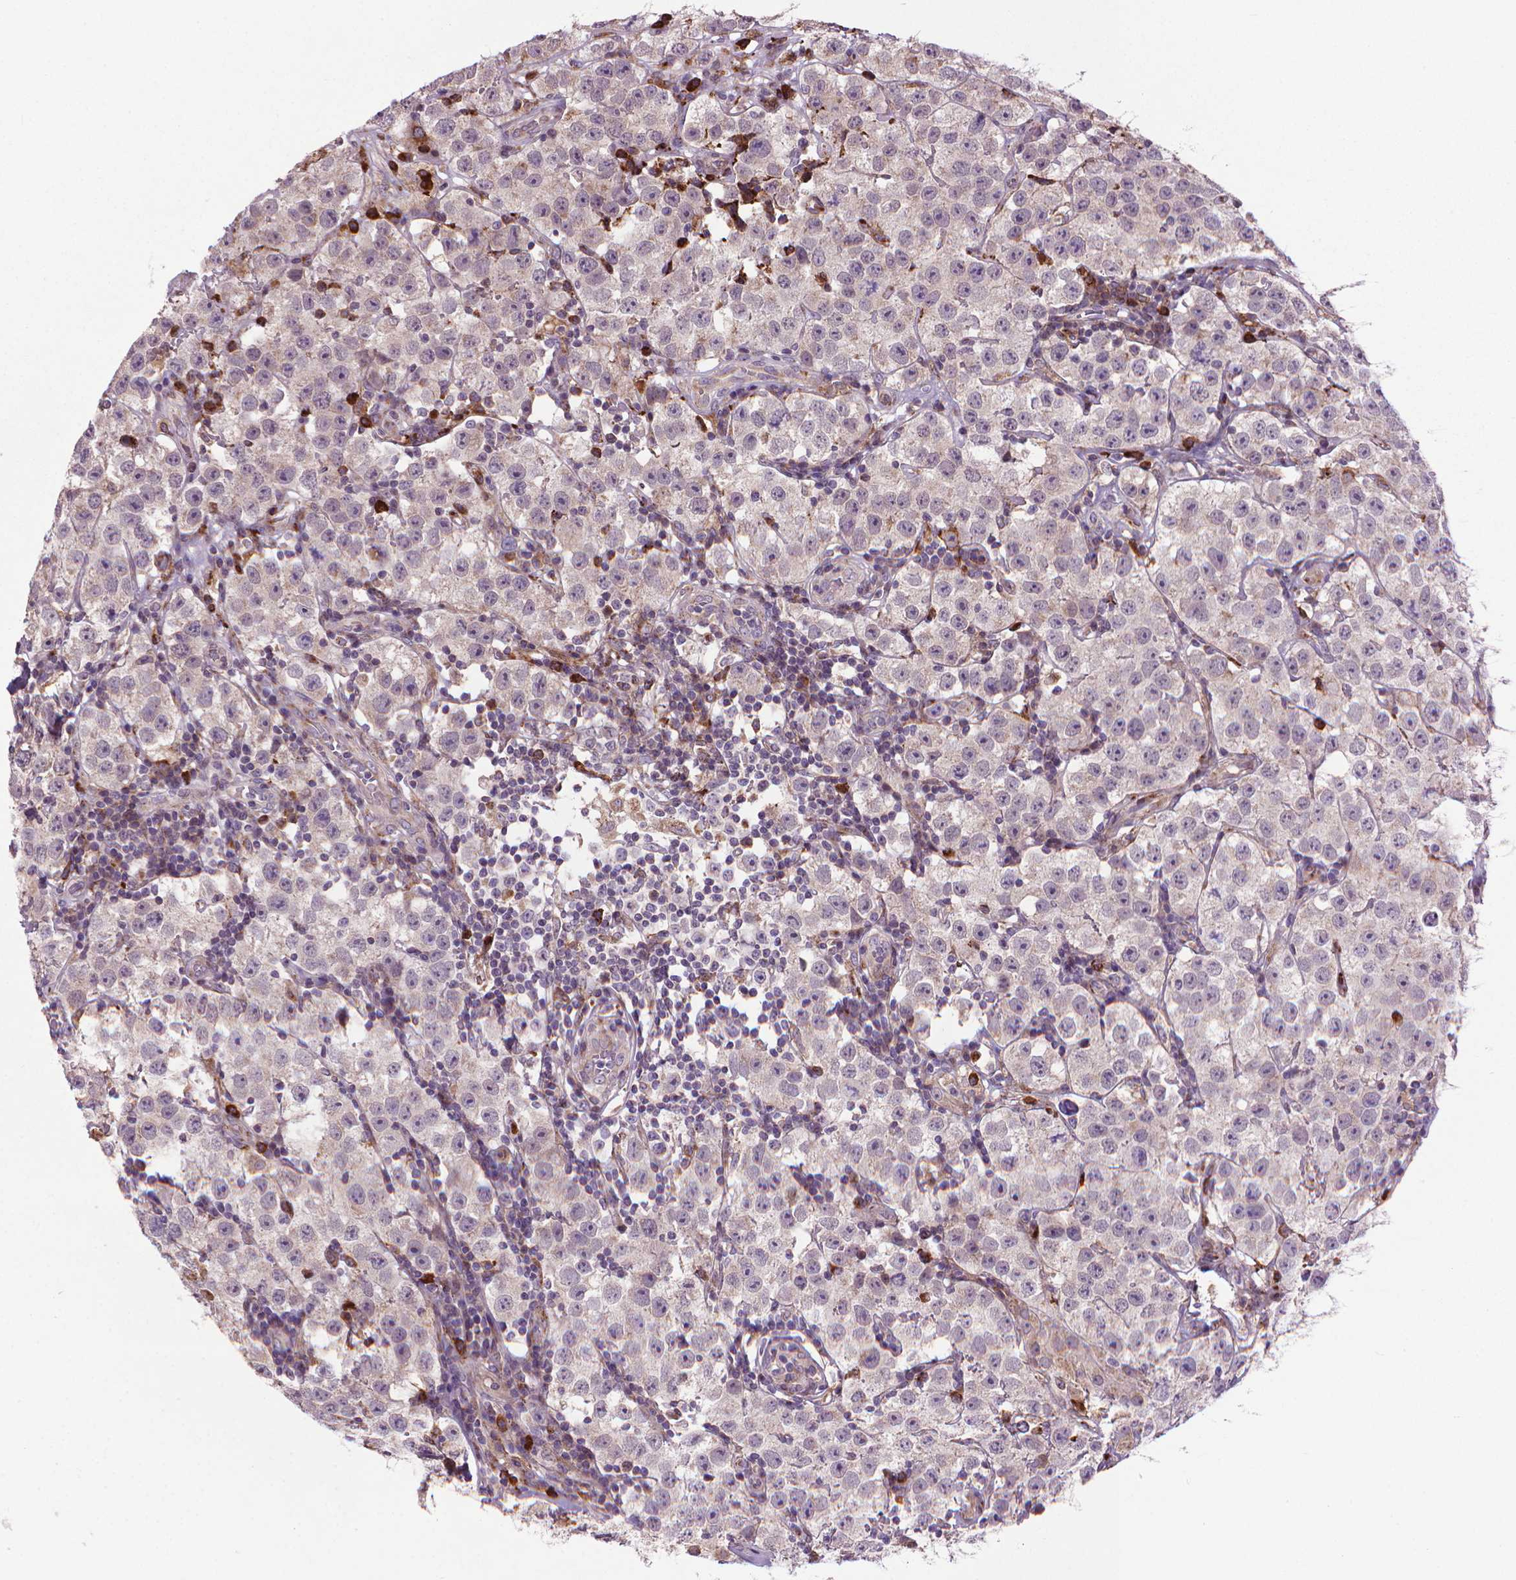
{"staining": {"intensity": "negative", "quantity": "none", "location": "none"}, "tissue": "testis cancer", "cell_type": "Tumor cells", "image_type": "cancer", "snomed": [{"axis": "morphology", "description": "Seminoma, NOS"}, {"axis": "topography", "description": "Testis"}], "caption": "Seminoma (testis) was stained to show a protein in brown. There is no significant expression in tumor cells.", "gene": "MYH14", "patient": {"sex": "male", "age": 34}}